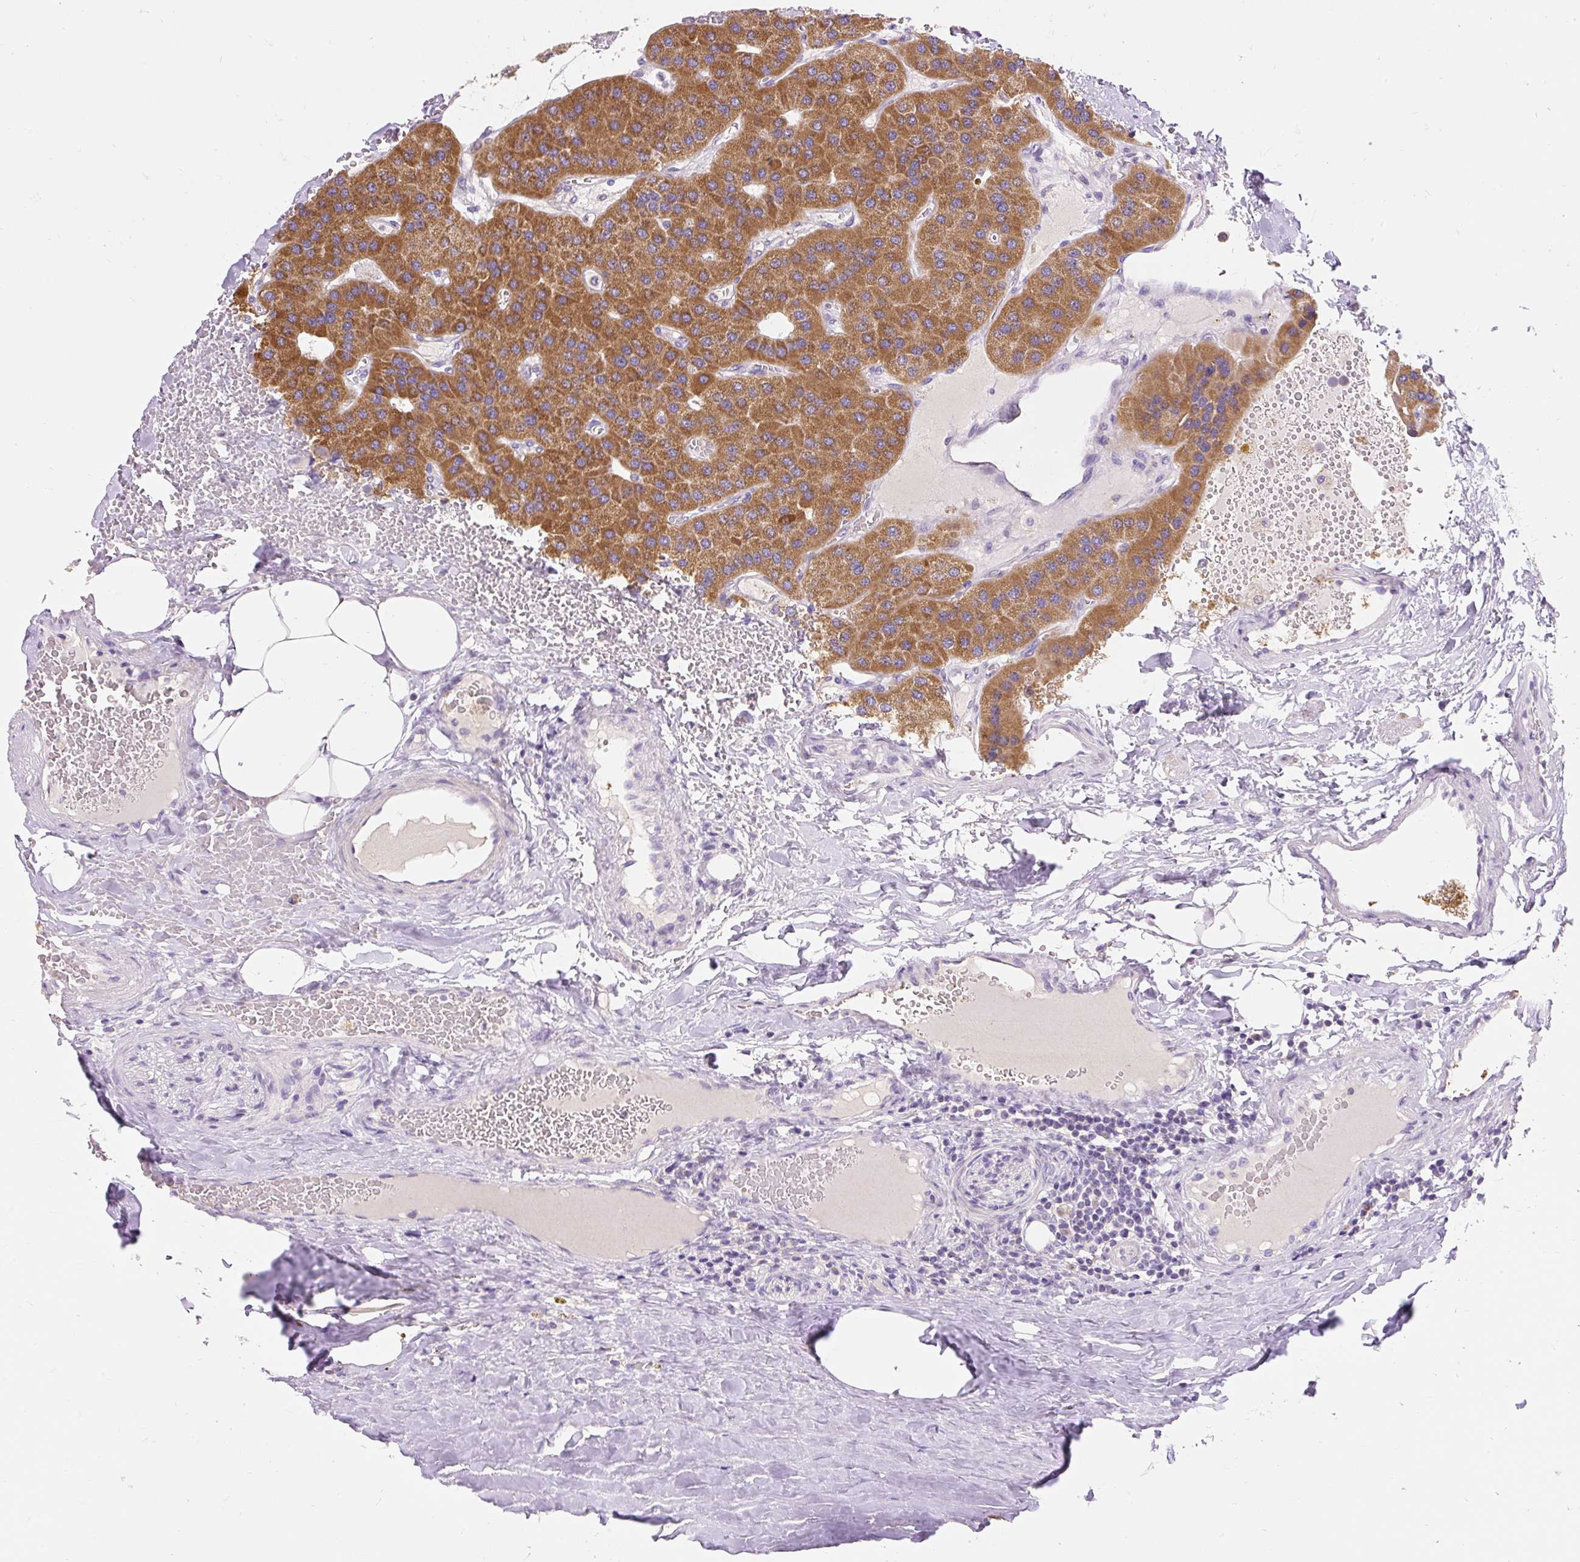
{"staining": {"intensity": "strong", "quantity": ">75%", "location": "cytoplasmic/membranous"}, "tissue": "parathyroid gland", "cell_type": "Glandular cells", "image_type": "normal", "snomed": [{"axis": "morphology", "description": "Normal tissue, NOS"}, {"axis": "morphology", "description": "Adenoma, NOS"}, {"axis": "topography", "description": "Parathyroid gland"}], "caption": "Glandular cells show strong cytoplasmic/membranous positivity in about >75% of cells in benign parathyroid gland. The staining was performed using DAB, with brown indicating positive protein expression. Nuclei are stained blue with hematoxylin.", "gene": "PMAIP1", "patient": {"sex": "female", "age": 86}}